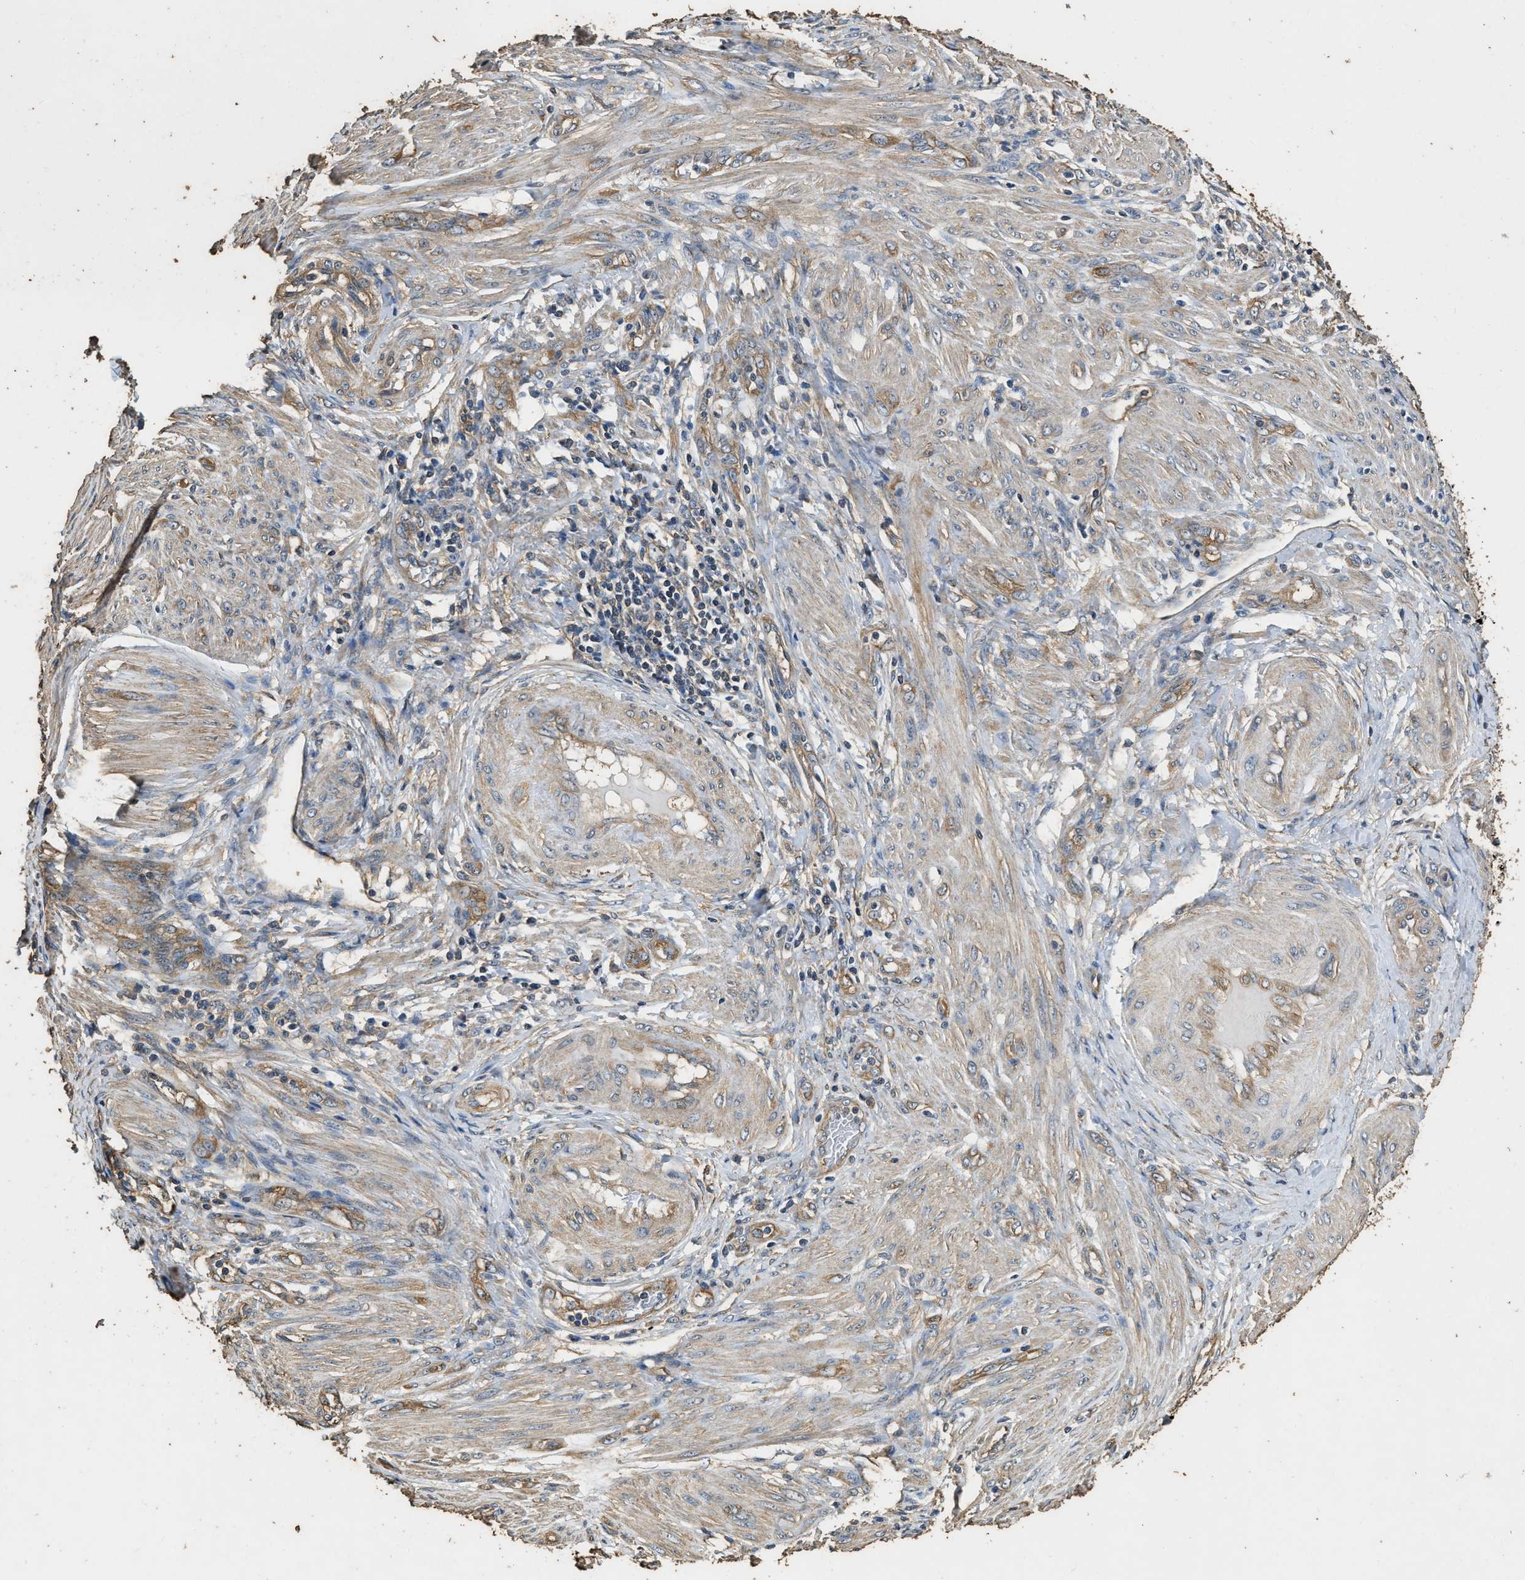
{"staining": {"intensity": "weak", "quantity": "25%-75%", "location": "cytoplasmic/membranous"}, "tissue": "endometrial cancer", "cell_type": "Tumor cells", "image_type": "cancer", "snomed": [{"axis": "morphology", "description": "Adenocarcinoma, NOS"}, {"axis": "topography", "description": "Endometrium"}], "caption": "Immunohistochemical staining of adenocarcinoma (endometrial) displays low levels of weak cytoplasmic/membranous expression in approximately 25%-75% of tumor cells.", "gene": "MIB1", "patient": {"sex": "female", "age": 70}}